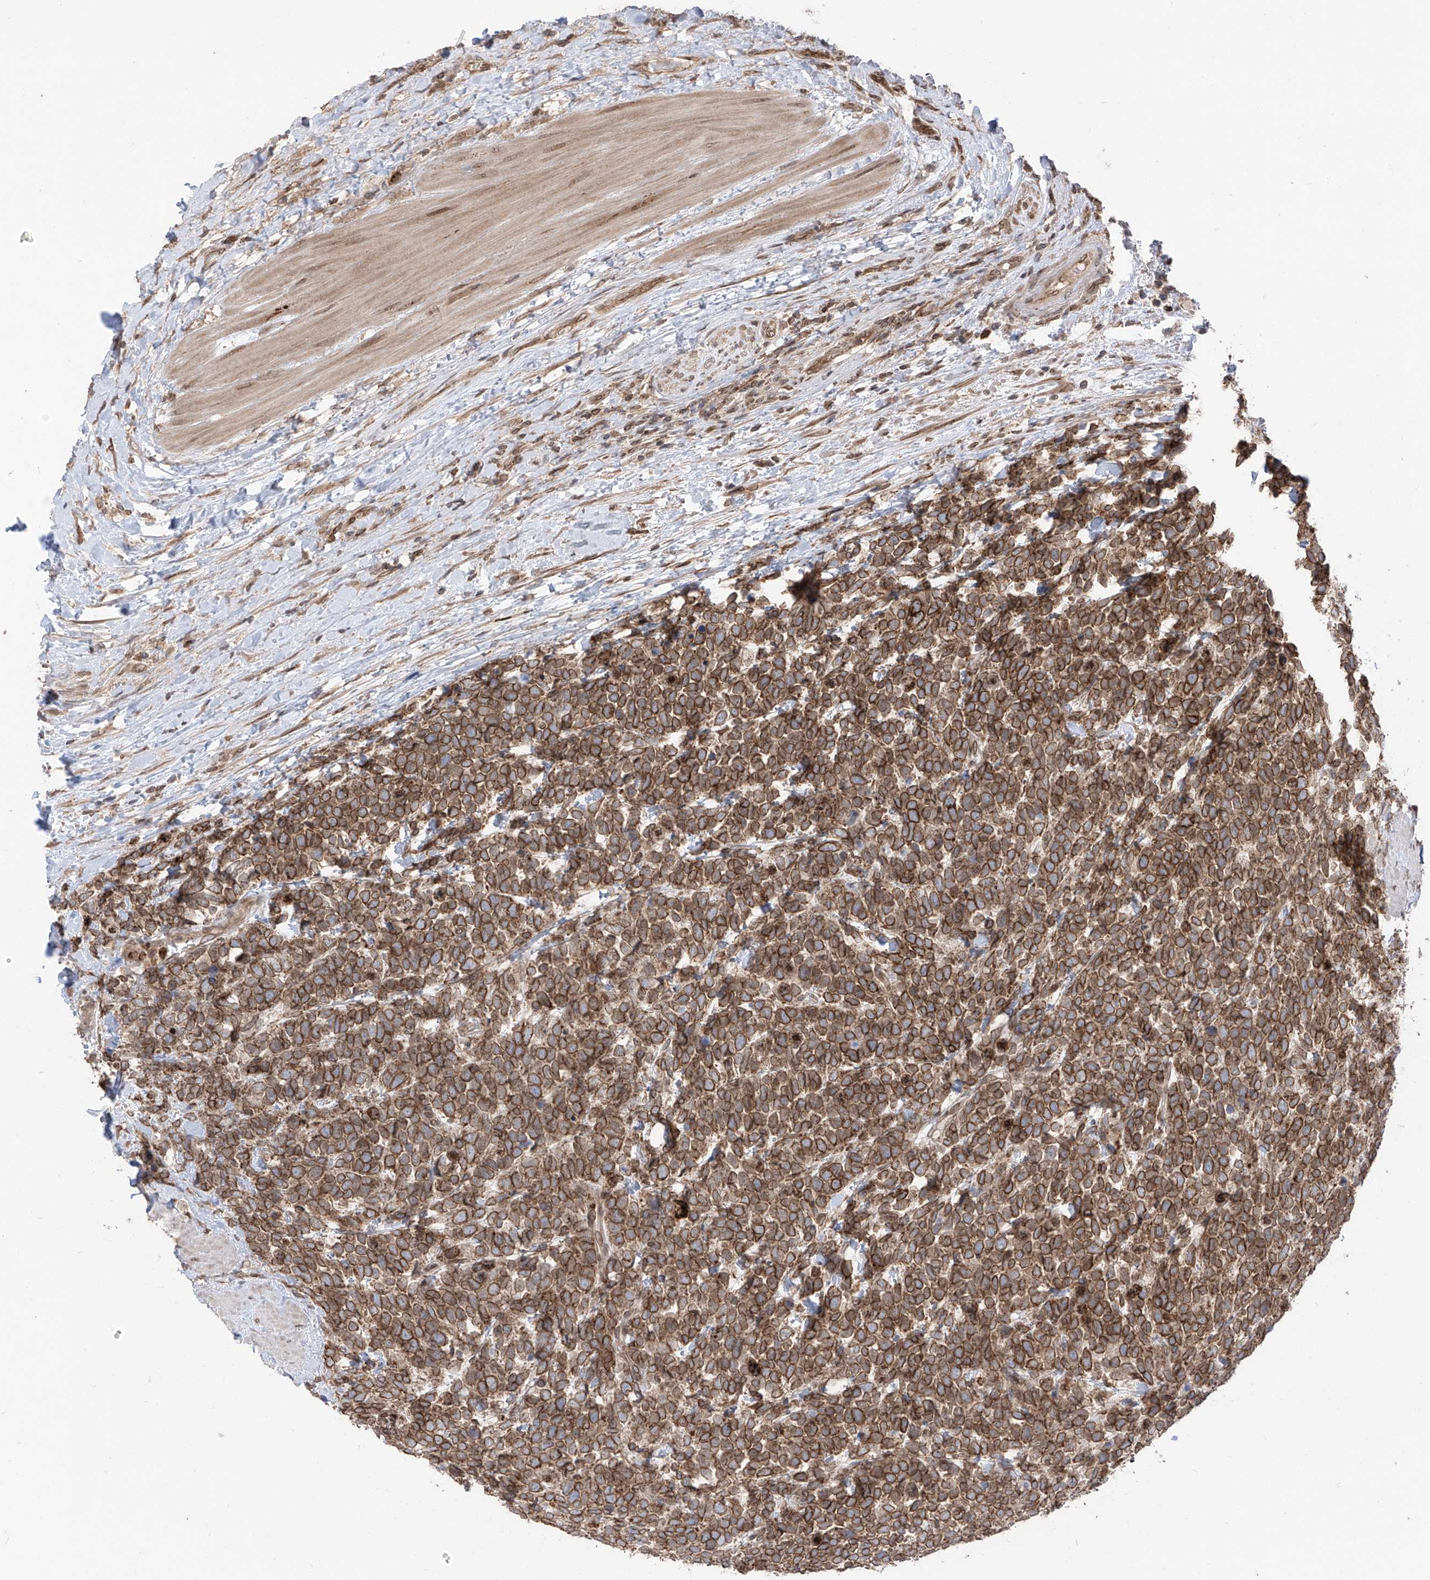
{"staining": {"intensity": "moderate", "quantity": ">75%", "location": "cytoplasmic/membranous,nuclear"}, "tissue": "urothelial cancer", "cell_type": "Tumor cells", "image_type": "cancer", "snomed": [{"axis": "morphology", "description": "Urothelial carcinoma, High grade"}, {"axis": "topography", "description": "Urinary bladder"}], "caption": "Immunohistochemical staining of high-grade urothelial carcinoma exhibits medium levels of moderate cytoplasmic/membranous and nuclear expression in about >75% of tumor cells.", "gene": "AHCTF1", "patient": {"sex": "female", "age": 82}}